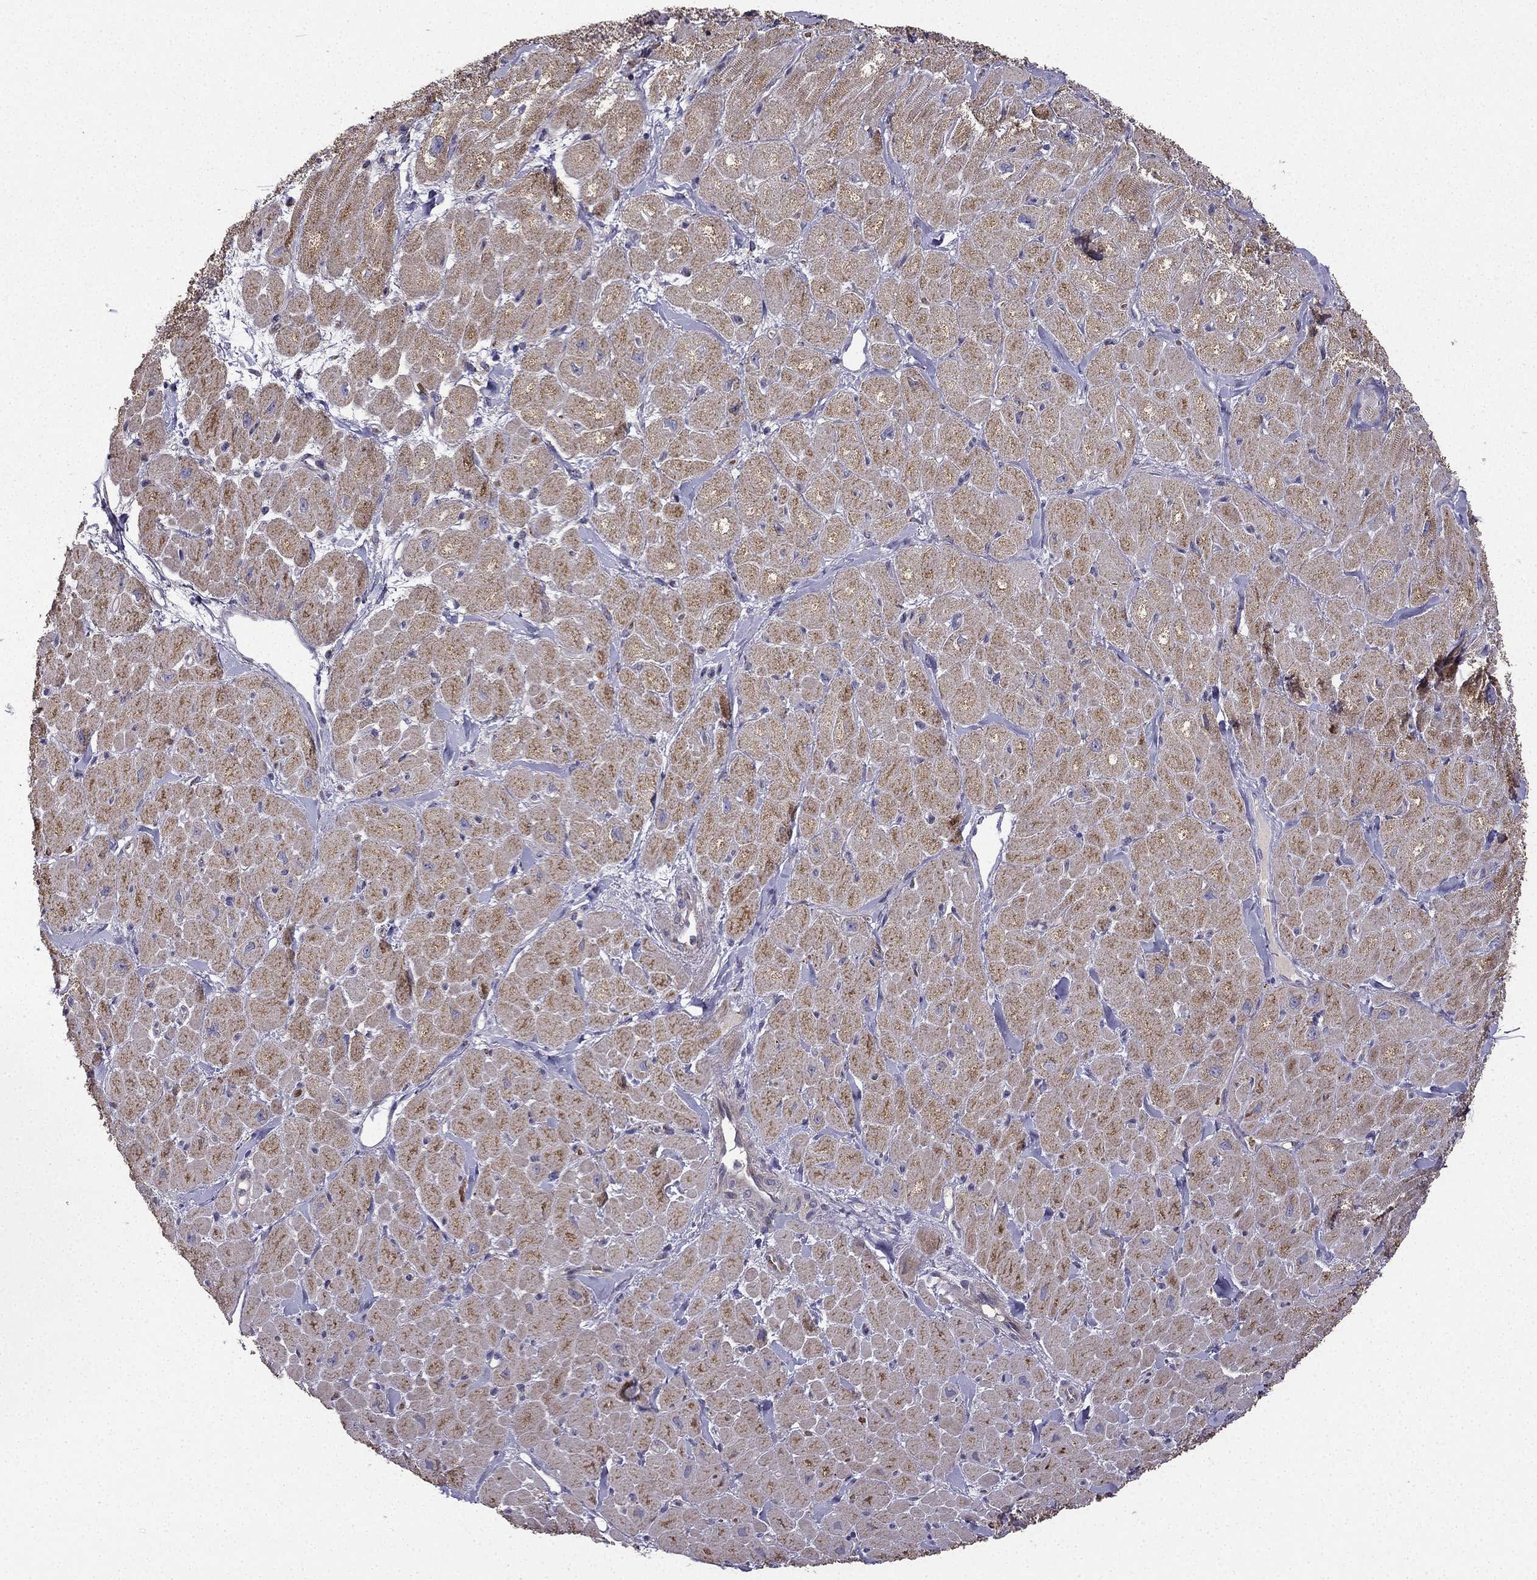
{"staining": {"intensity": "strong", "quantity": "25%-75%", "location": "cytoplasmic/membranous"}, "tissue": "heart muscle", "cell_type": "Cardiomyocytes", "image_type": "normal", "snomed": [{"axis": "morphology", "description": "Normal tissue, NOS"}, {"axis": "topography", "description": "Heart"}], "caption": "This is an image of immunohistochemistry staining of unremarkable heart muscle, which shows strong expression in the cytoplasmic/membranous of cardiomyocytes.", "gene": "B4GALT7", "patient": {"sex": "male", "age": 60}}